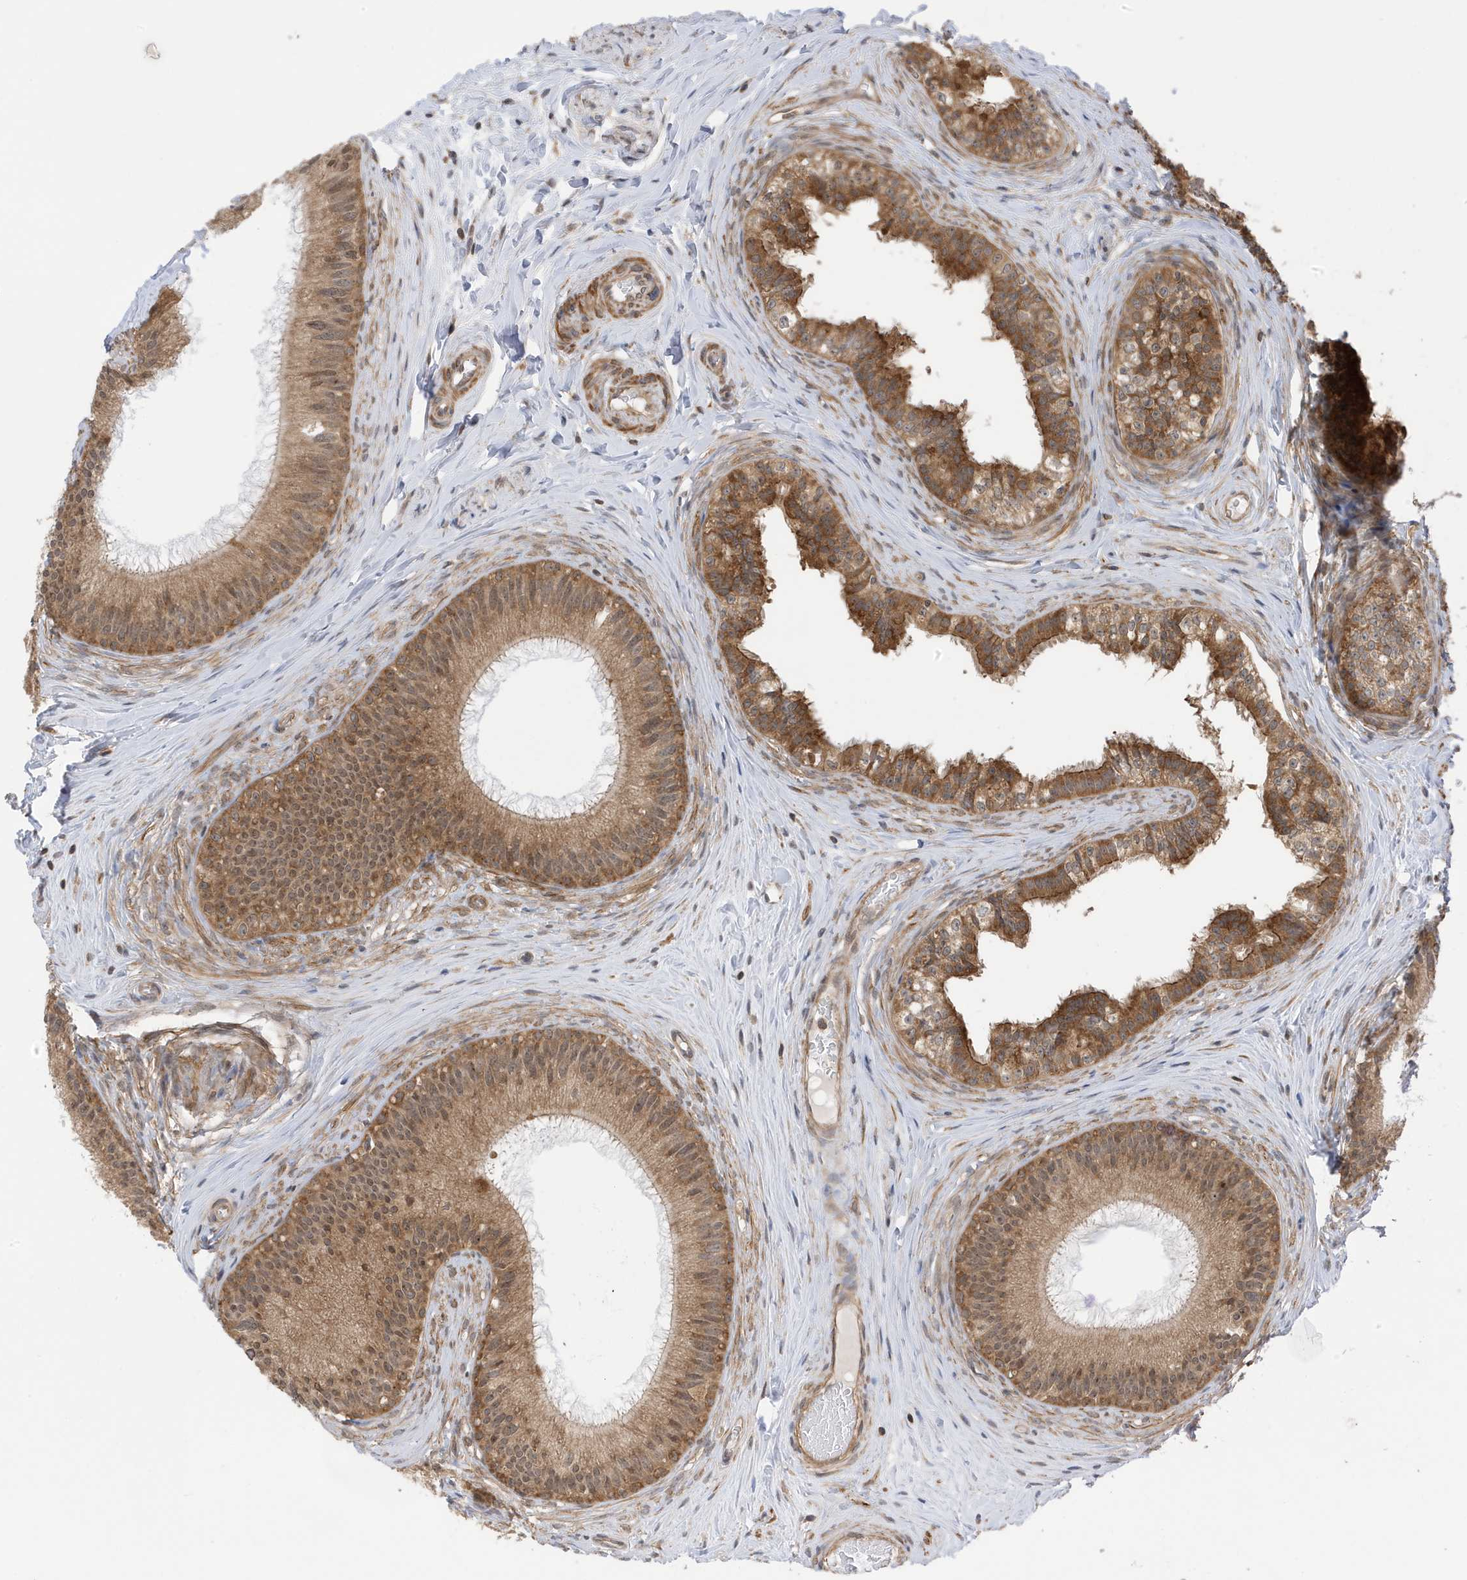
{"staining": {"intensity": "moderate", "quantity": ">75%", "location": "cytoplasmic/membranous"}, "tissue": "epididymis", "cell_type": "Glandular cells", "image_type": "normal", "snomed": [{"axis": "morphology", "description": "Normal tissue, NOS"}, {"axis": "topography", "description": "Epididymis"}], "caption": "Immunohistochemistry (IHC) of normal epididymis exhibits medium levels of moderate cytoplasmic/membranous expression in approximately >75% of glandular cells. (DAB (3,3'-diaminobenzidine) = brown stain, brightfield microscopy at high magnification).", "gene": "DHX36", "patient": {"sex": "male", "age": 27}}